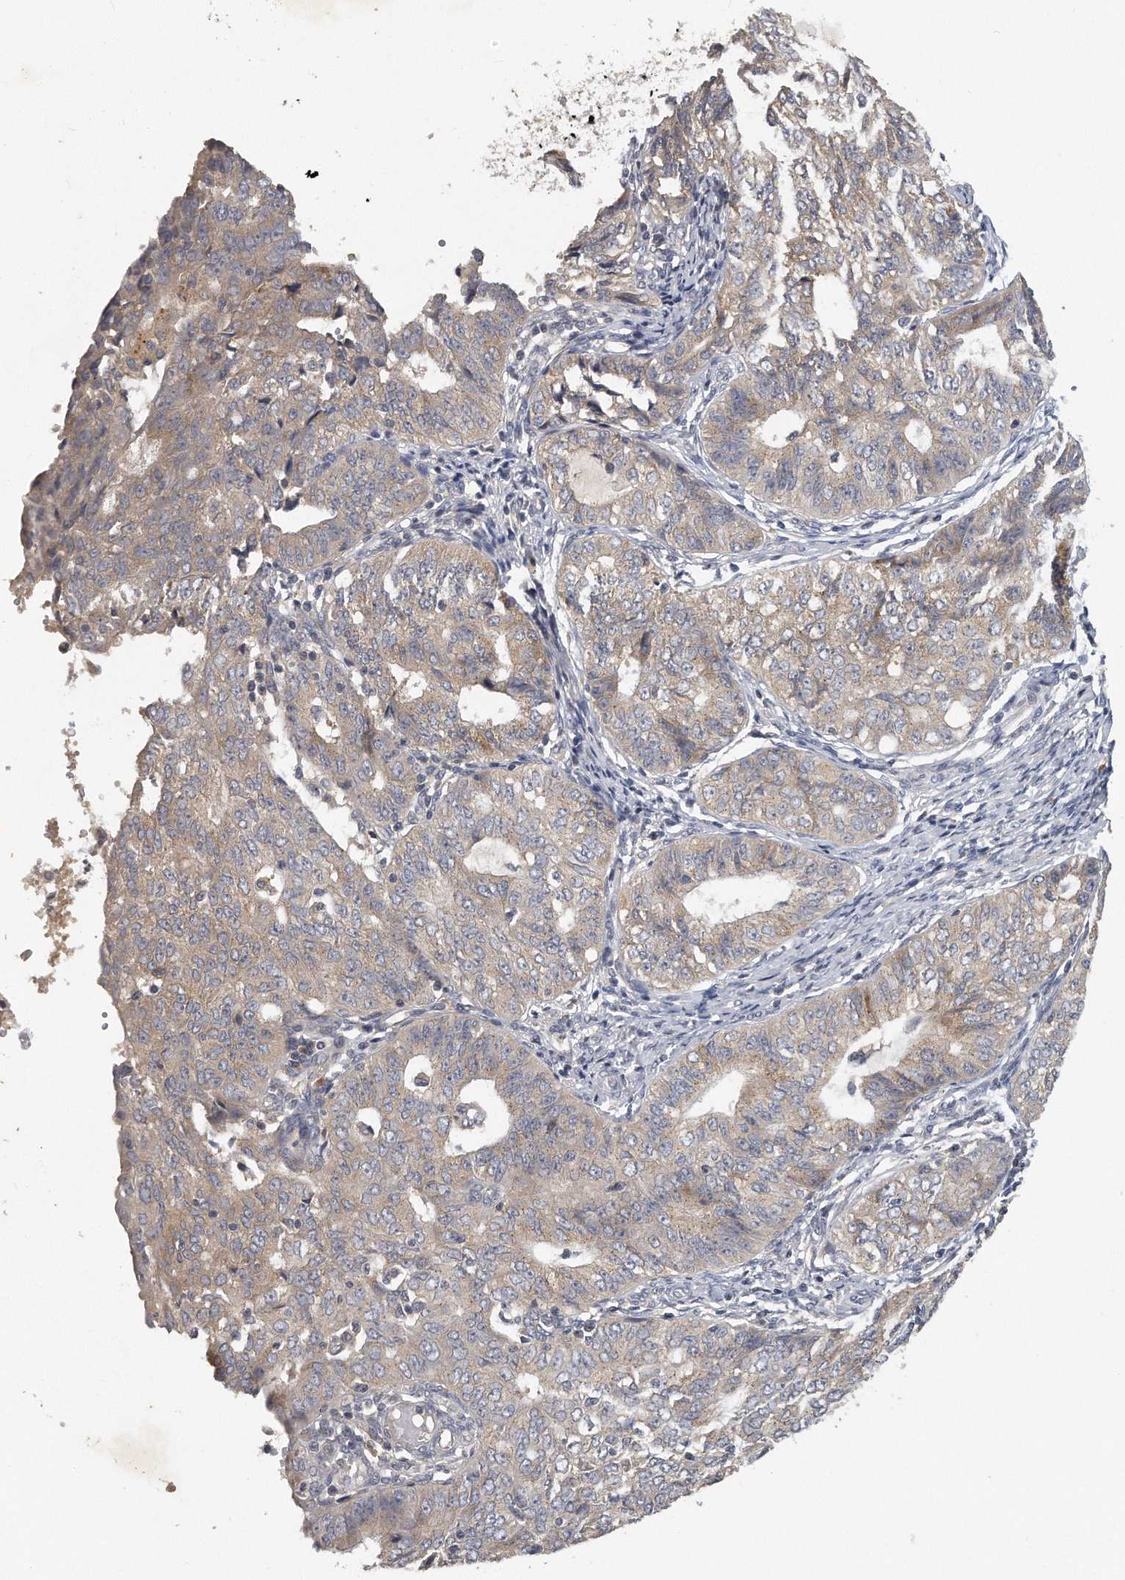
{"staining": {"intensity": "weak", "quantity": "<25%", "location": "cytoplasmic/membranous"}, "tissue": "endometrial cancer", "cell_type": "Tumor cells", "image_type": "cancer", "snomed": [{"axis": "morphology", "description": "Adenocarcinoma, NOS"}, {"axis": "topography", "description": "Endometrium"}], "caption": "Immunohistochemistry (IHC) of adenocarcinoma (endometrial) displays no expression in tumor cells. (DAB (3,3'-diaminobenzidine) immunohistochemistry (IHC), high magnification).", "gene": "TRAPPC14", "patient": {"sex": "female", "age": 32}}